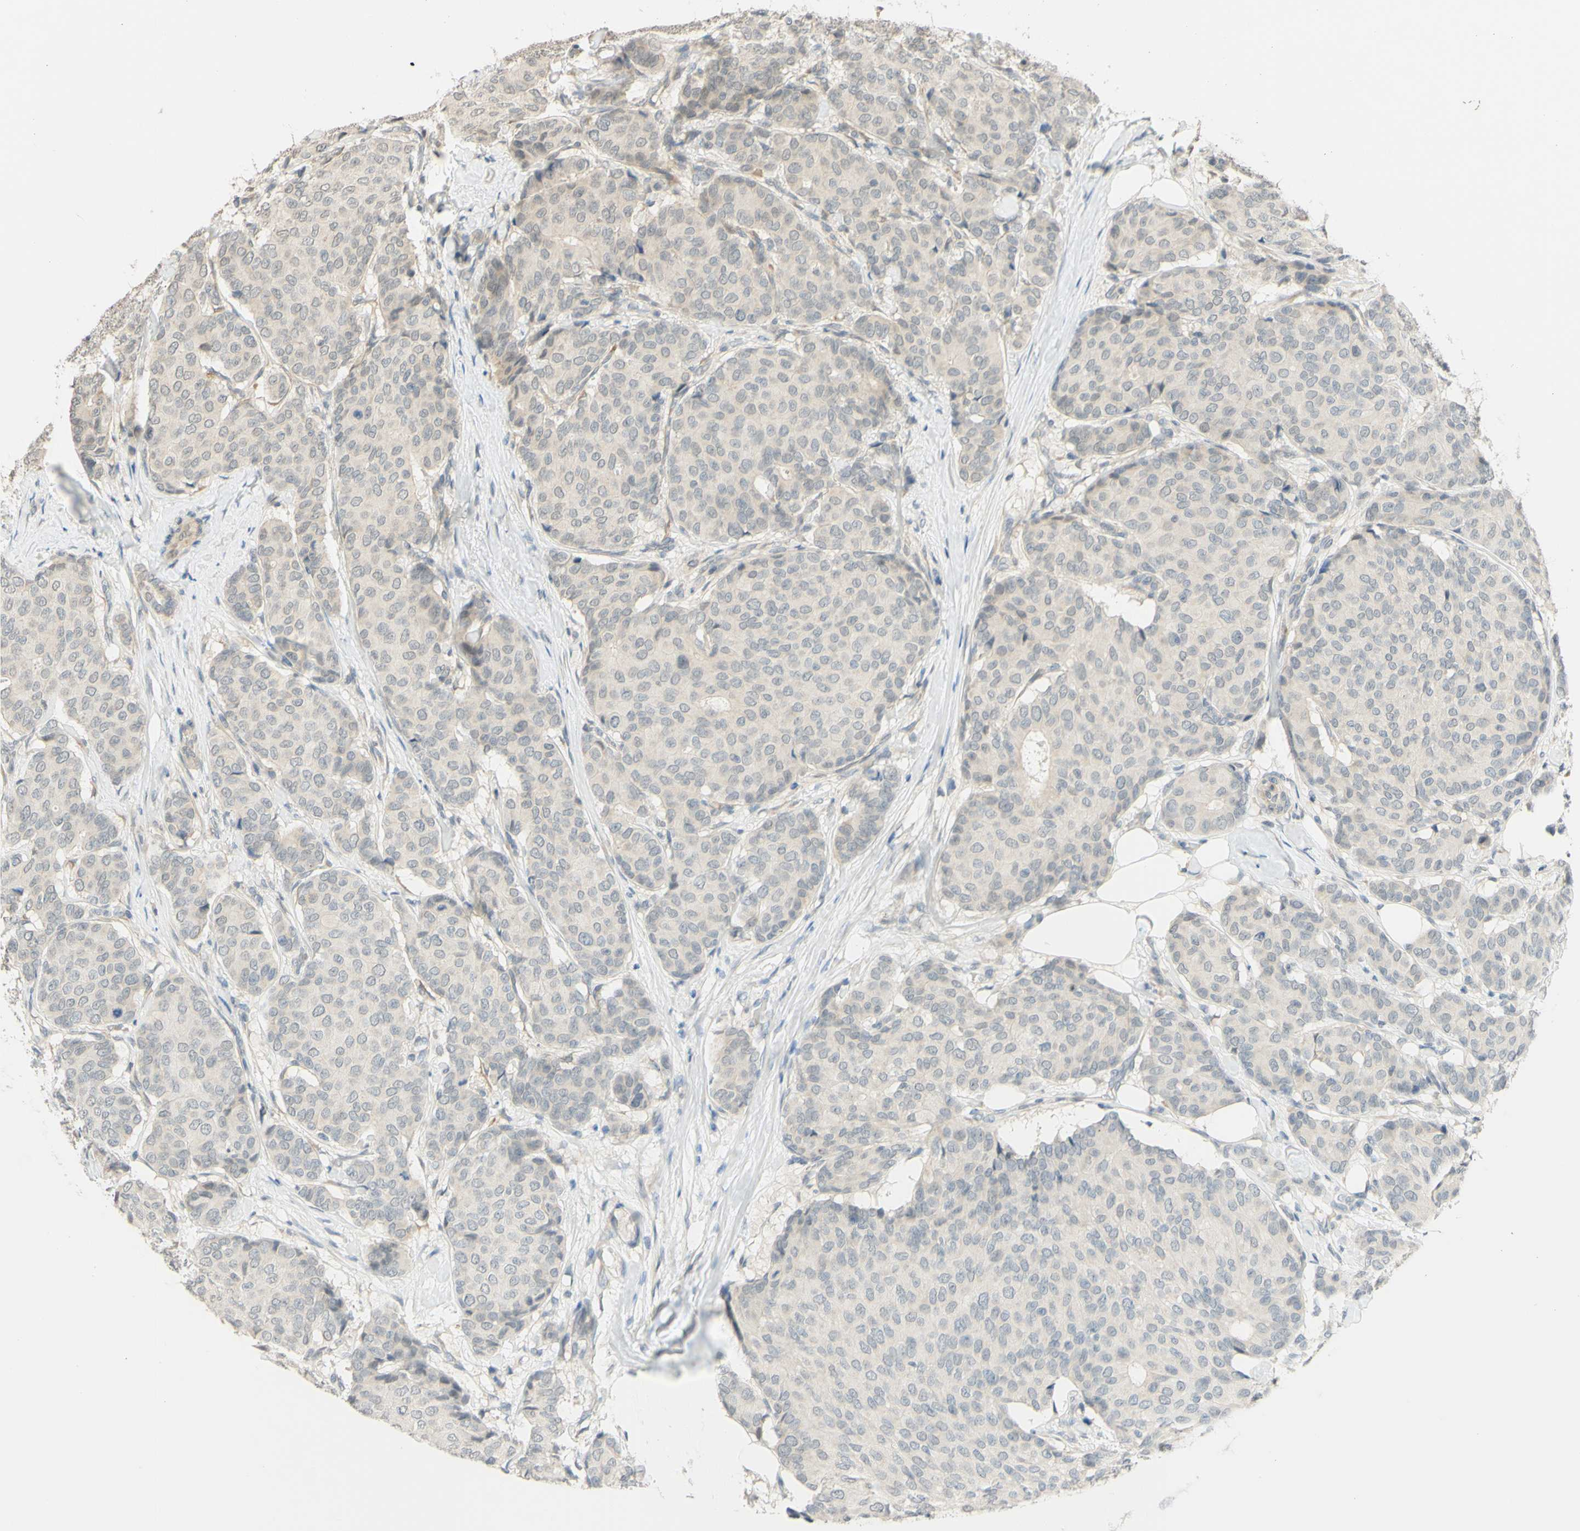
{"staining": {"intensity": "weak", "quantity": ">75%", "location": "cytoplasmic/membranous"}, "tissue": "breast cancer", "cell_type": "Tumor cells", "image_type": "cancer", "snomed": [{"axis": "morphology", "description": "Duct carcinoma"}, {"axis": "topography", "description": "Breast"}], "caption": "Weak cytoplasmic/membranous positivity for a protein is present in approximately >75% of tumor cells of breast cancer using immunohistochemistry.", "gene": "MAG", "patient": {"sex": "female", "age": 75}}